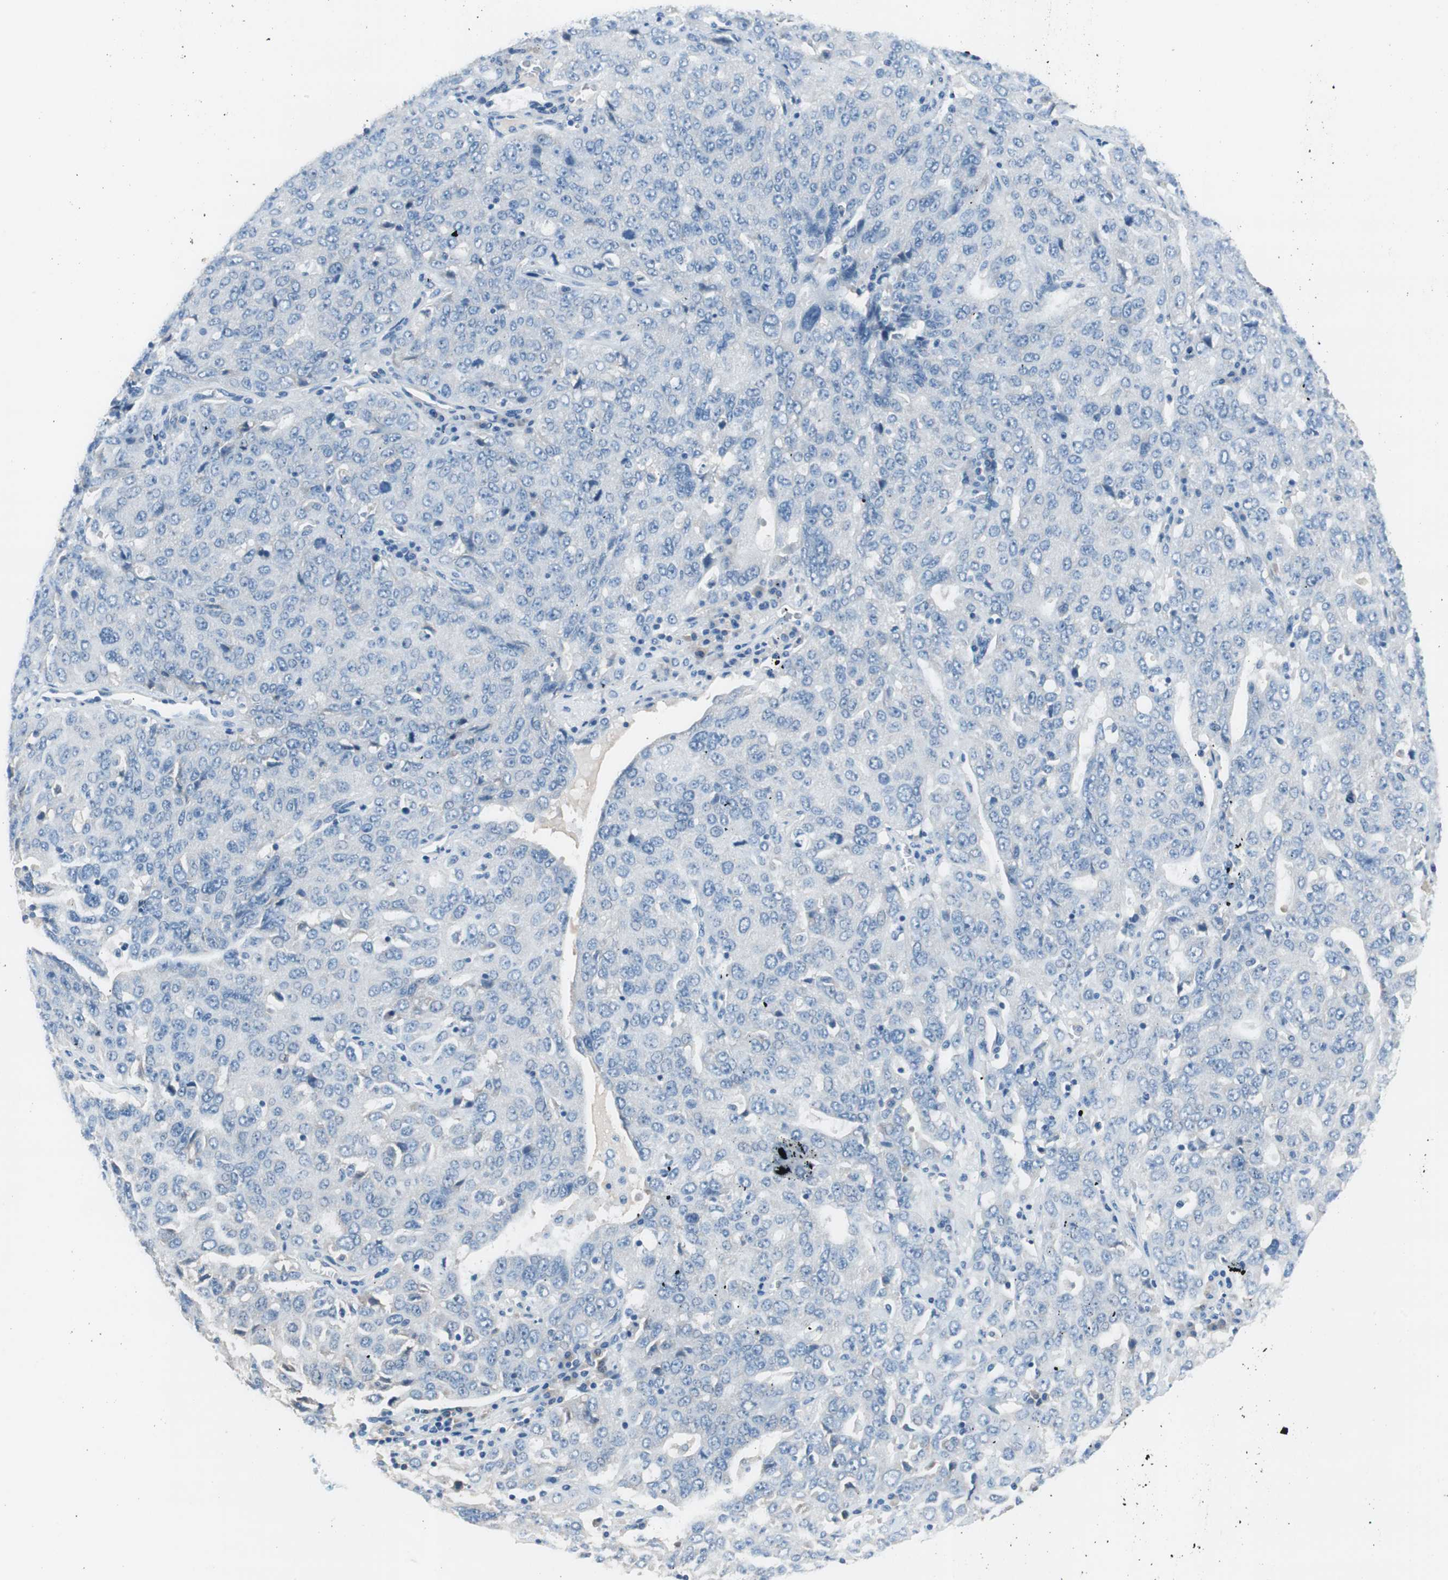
{"staining": {"intensity": "negative", "quantity": "none", "location": "none"}, "tissue": "ovarian cancer", "cell_type": "Tumor cells", "image_type": "cancer", "snomed": [{"axis": "morphology", "description": "Carcinoma, endometroid"}, {"axis": "topography", "description": "Ovary"}], "caption": "Tumor cells are negative for brown protein staining in endometroid carcinoma (ovarian).", "gene": "EVA1A", "patient": {"sex": "female", "age": 62}}